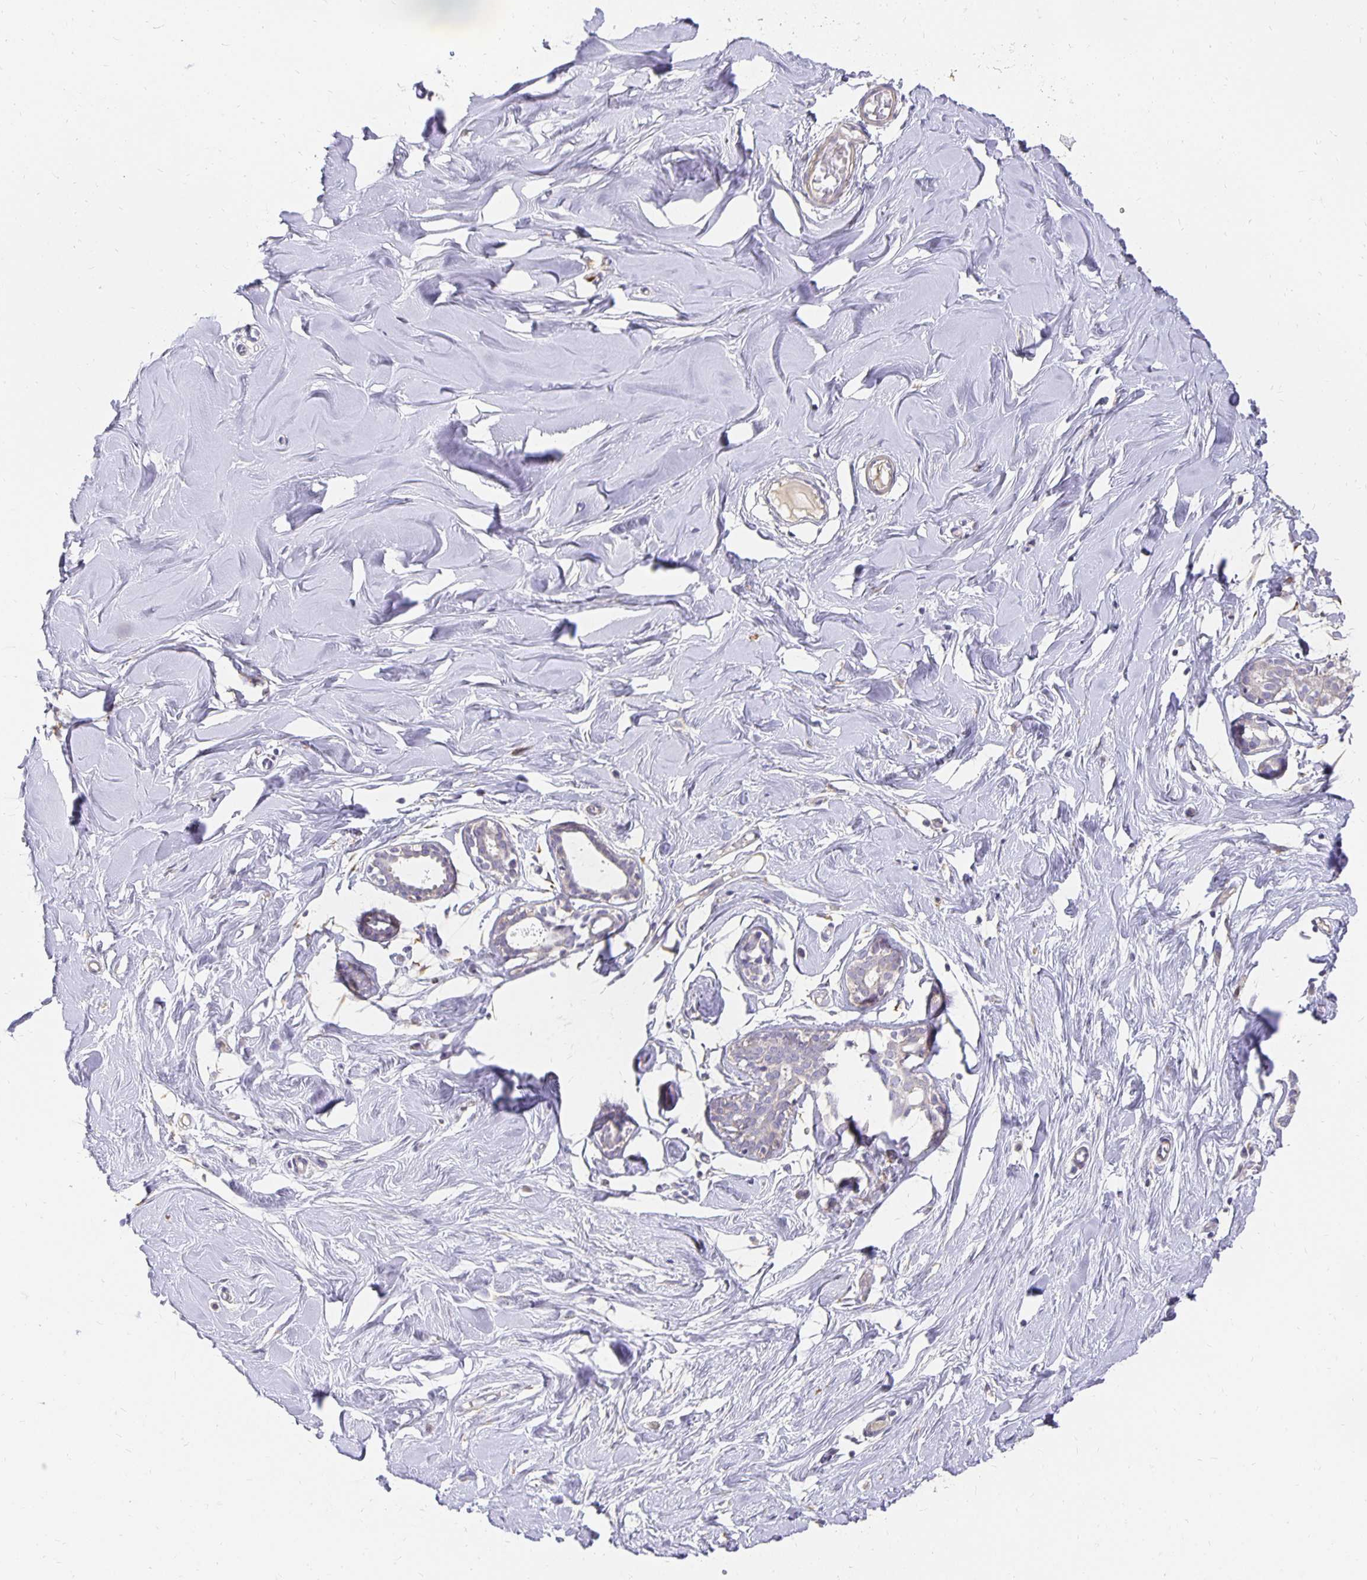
{"staining": {"intensity": "negative", "quantity": "none", "location": "none"}, "tissue": "breast", "cell_type": "Adipocytes", "image_type": "normal", "snomed": [{"axis": "morphology", "description": "Normal tissue, NOS"}, {"axis": "topography", "description": "Breast"}], "caption": "DAB immunohistochemical staining of benign breast exhibits no significant expression in adipocytes. The staining is performed using DAB brown chromogen with nuclei counter-stained in using hematoxylin.", "gene": "PLOD1", "patient": {"sex": "female", "age": 27}}